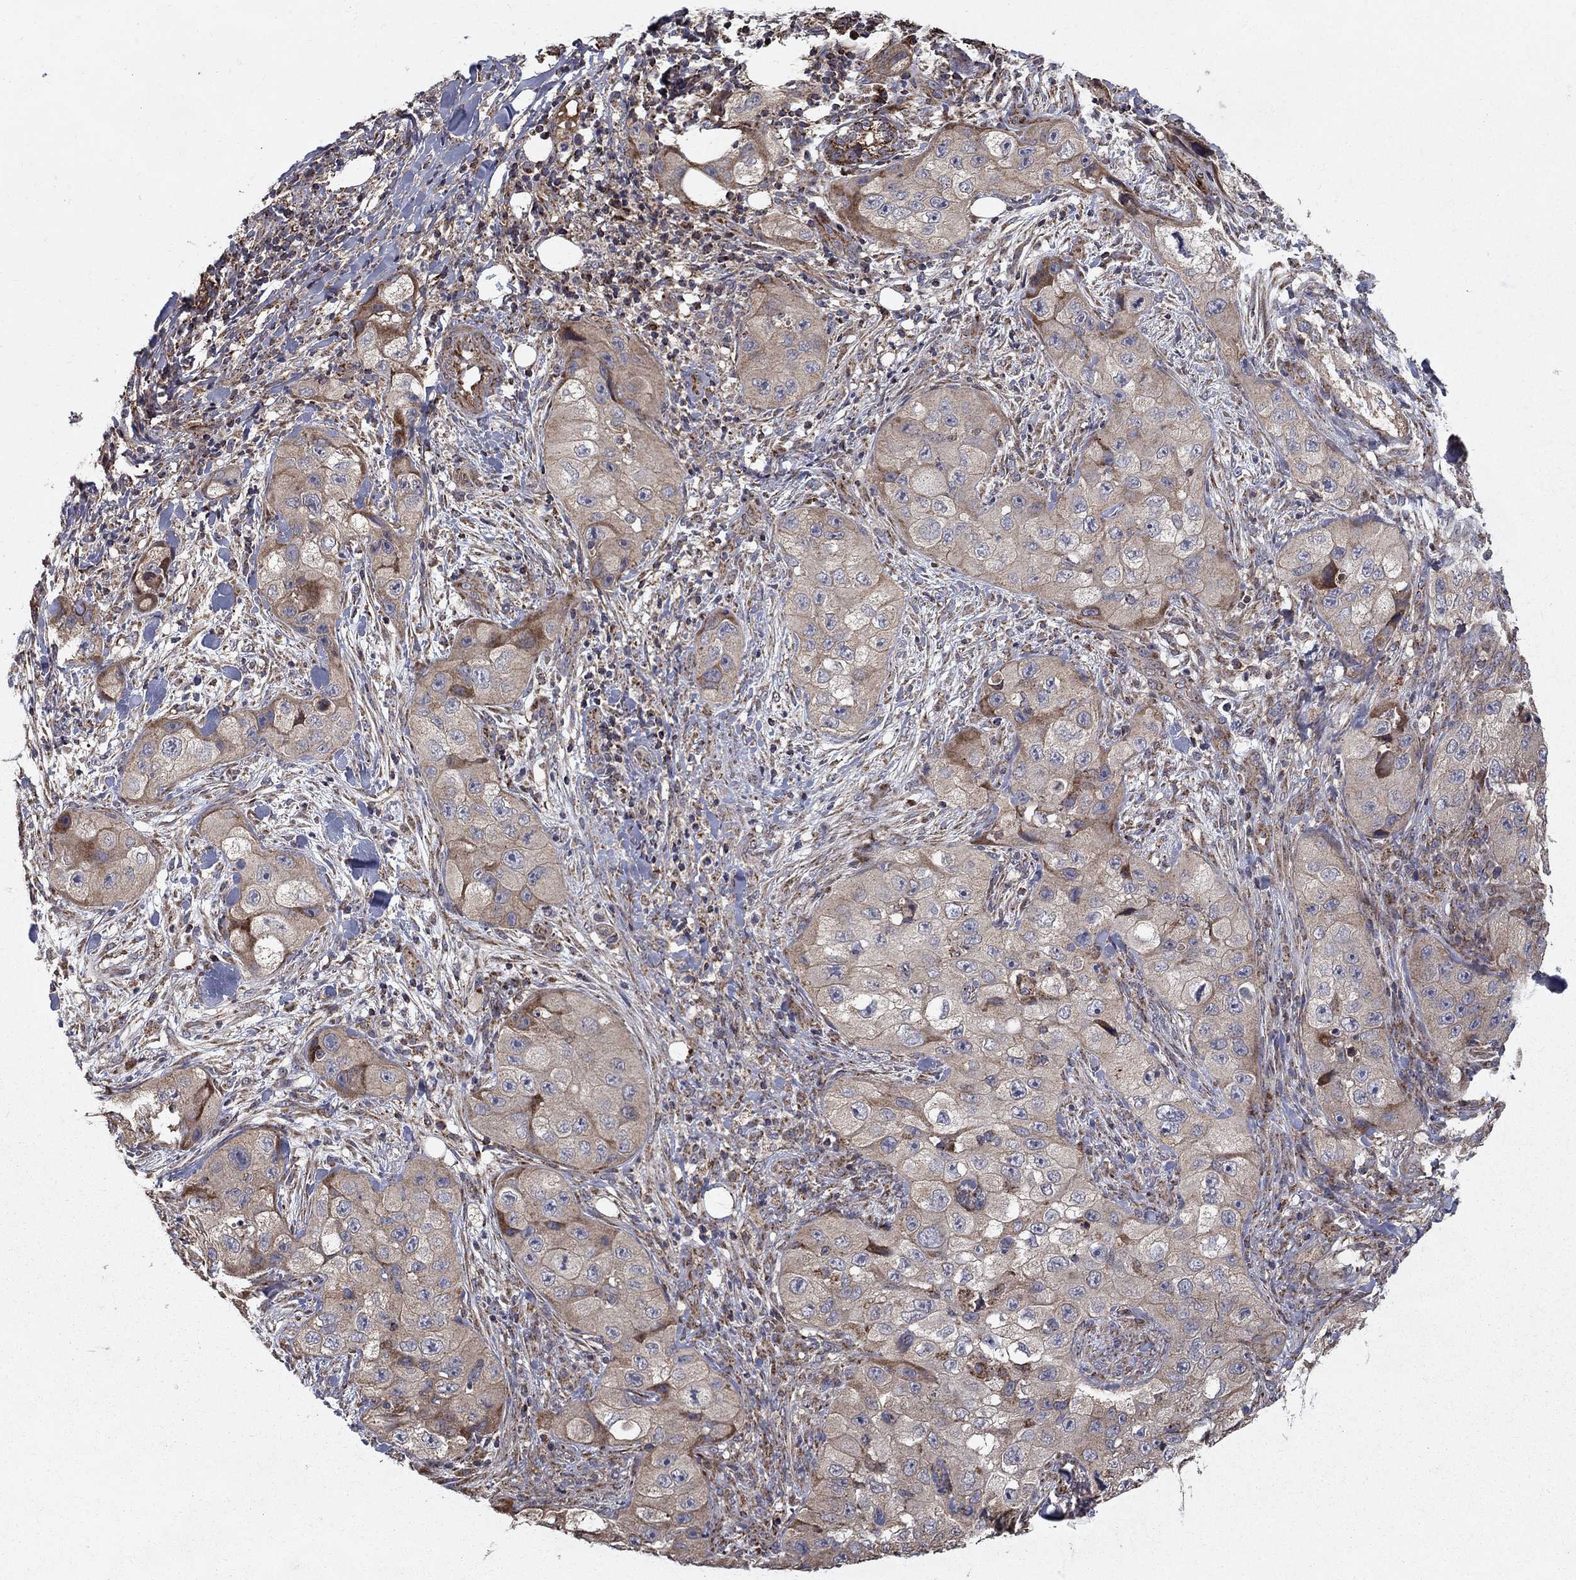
{"staining": {"intensity": "moderate", "quantity": "<25%", "location": "cytoplasmic/membranous"}, "tissue": "skin cancer", "cell_type": "Tumor cells", "image_type": "cancer", "snomed": [{"axis": "morphology", "description": "Squamous cell carcinoma, NOS"}, {"axis": "topography", "description": "Skin"}, {"axis": "topography", "description": "Subcutis"}], "caption": "High-power microscopy captured an immunohistochemistry (IHC) image of squamous cell carcinoma (skin), revealing moderate cytoplasmic/membranous expression in about <25% of tumor cells. The protein of interest is shown in brown color, while the nuclei are stained blue.", "gene": "NDUFS8", "patient": {"sex": "male", "age": 73}}